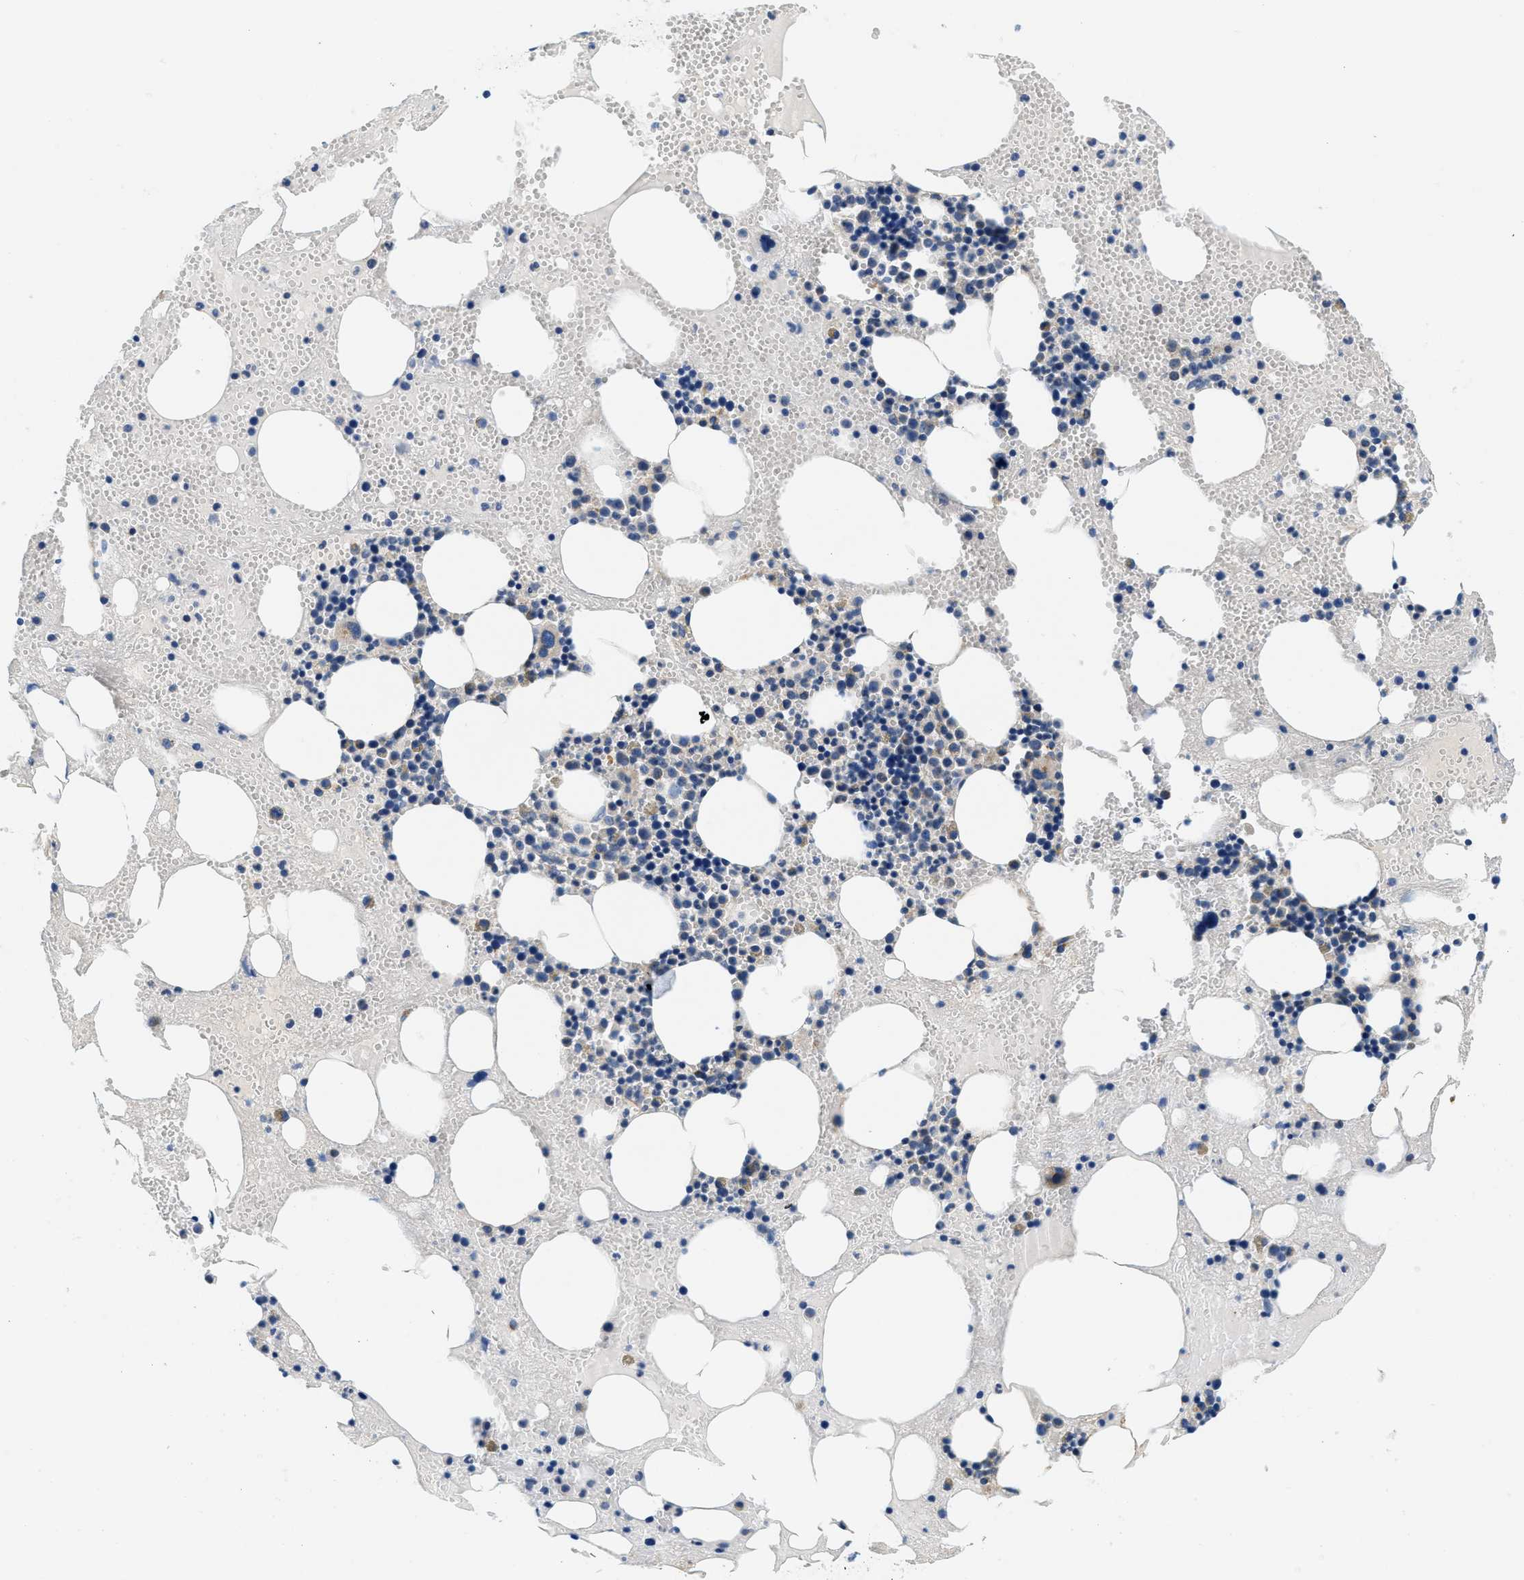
{"staining": {"intensity": "weak", "quantity": "<25%", "location": "cytoplasmic/membranous"}, "tissue": "bone marrow", "cell_type": "Hematopoietic cells", "image_type": "normal", "snomed": [{"axis": "morphology", "description": "Normal tissue, NOS"}, {"axis": "morphology", "description": "Inflammation, NOS"}, {"axis": "topography", "description": "Bone marrow"}], "caption": "A micrograph of bone marrow stained for a protein demonstrates no brown staining in hematopoietic cells.", "gene": "SAMD4B", "patient": {"sex": "female", "age": 78}}